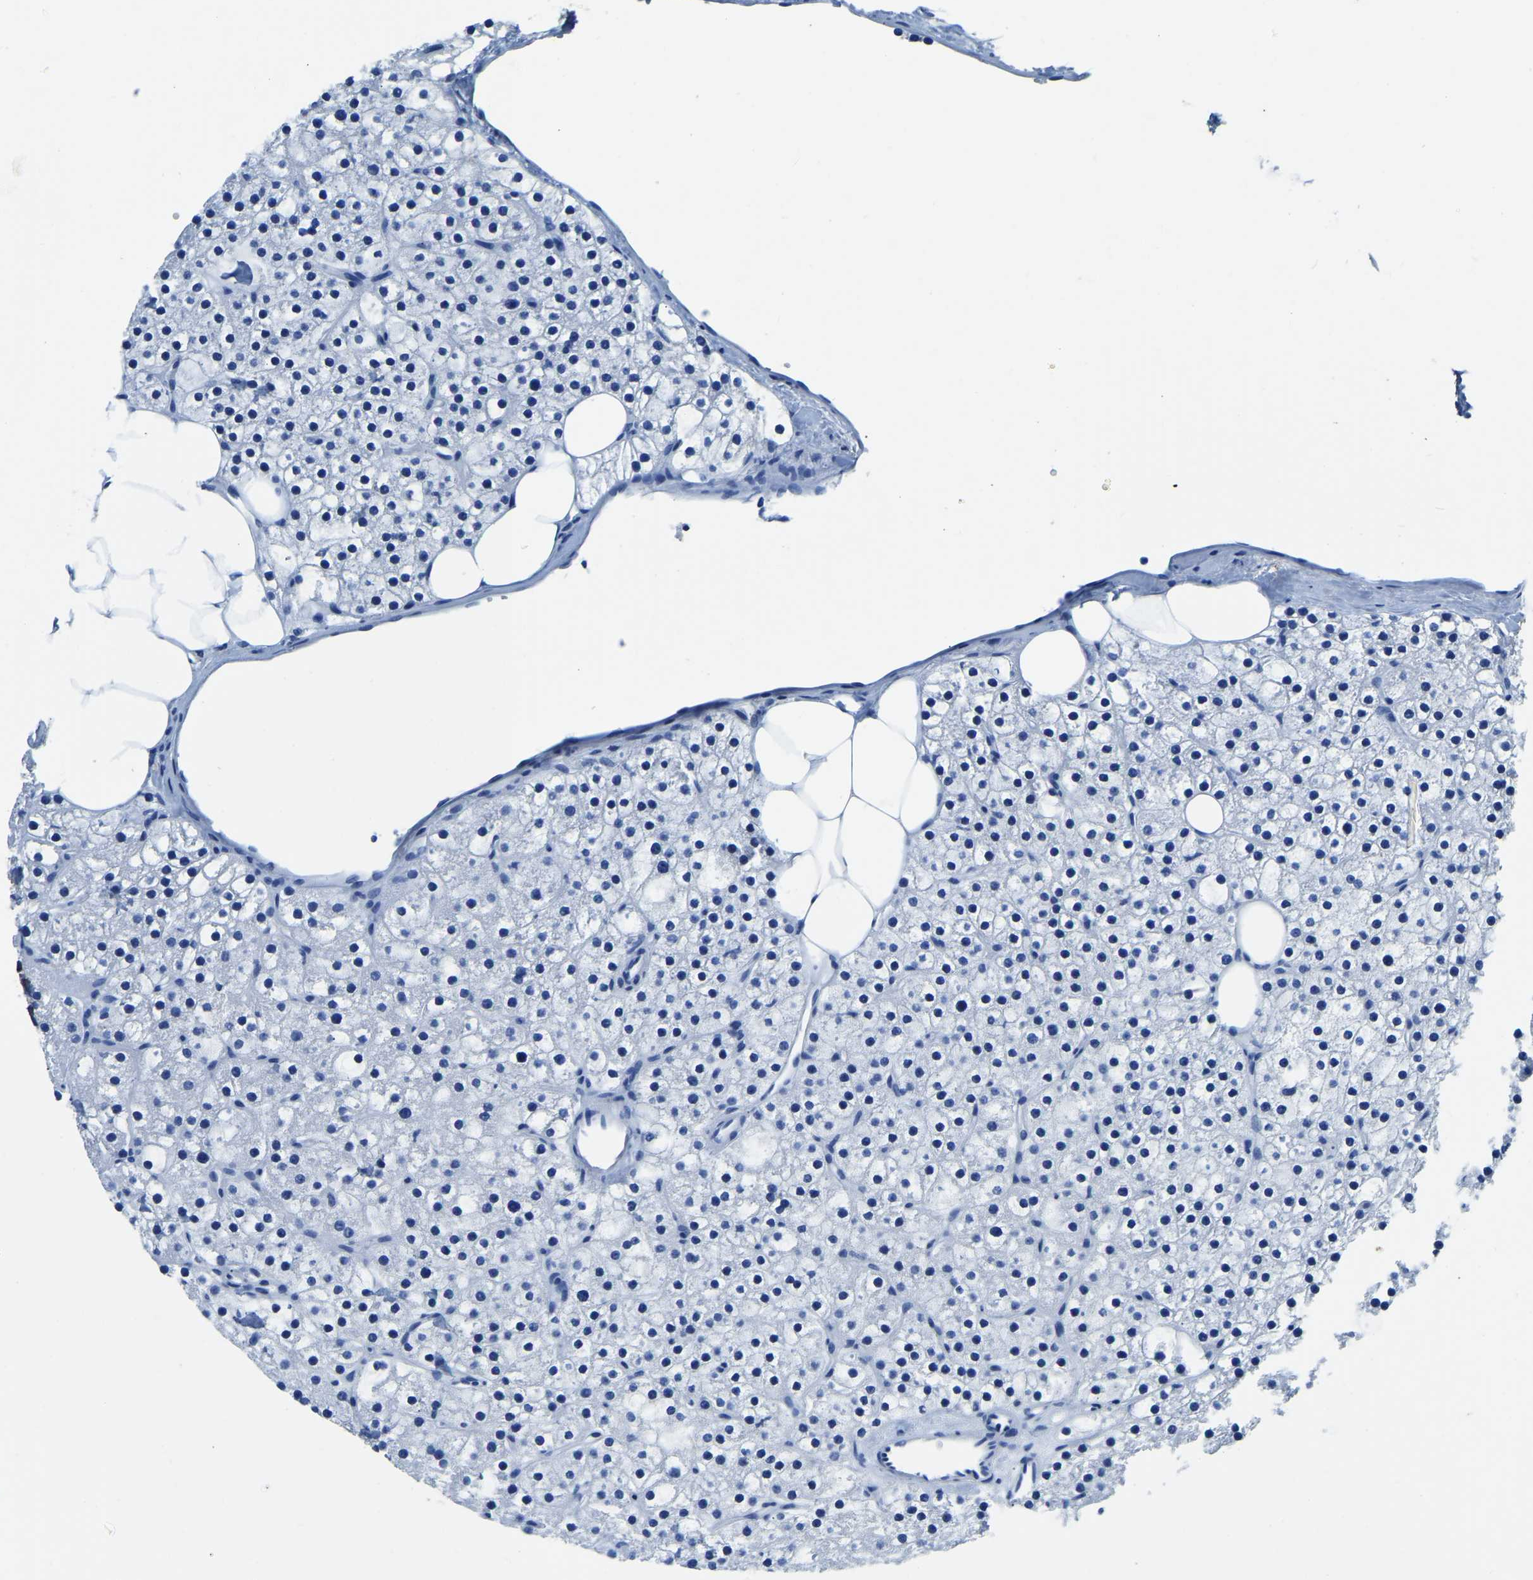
{"staining": {"intensity": "negative", "quantity": "none", "location": "none"}, "tissue": "parathyroid gland", "cell_type": "Glandular cells", "image_type": "normal", "snomed": [{"axis": "morphology", "description": "Normal tissue, NOS"}, {"axis": "morphology", "description": "Adenoma, NOS"}, {"axis": "topography", "description": "Parathyroid gland"}], "caption": "DAB (3,3'-diaminobenzidine) immunohistochemical staining of benign human parathyroid gland demonstrates no significant expression in glandular cells.", "gene": "ZDHHC13", "patient": {"sex": "female", "age": 70}}